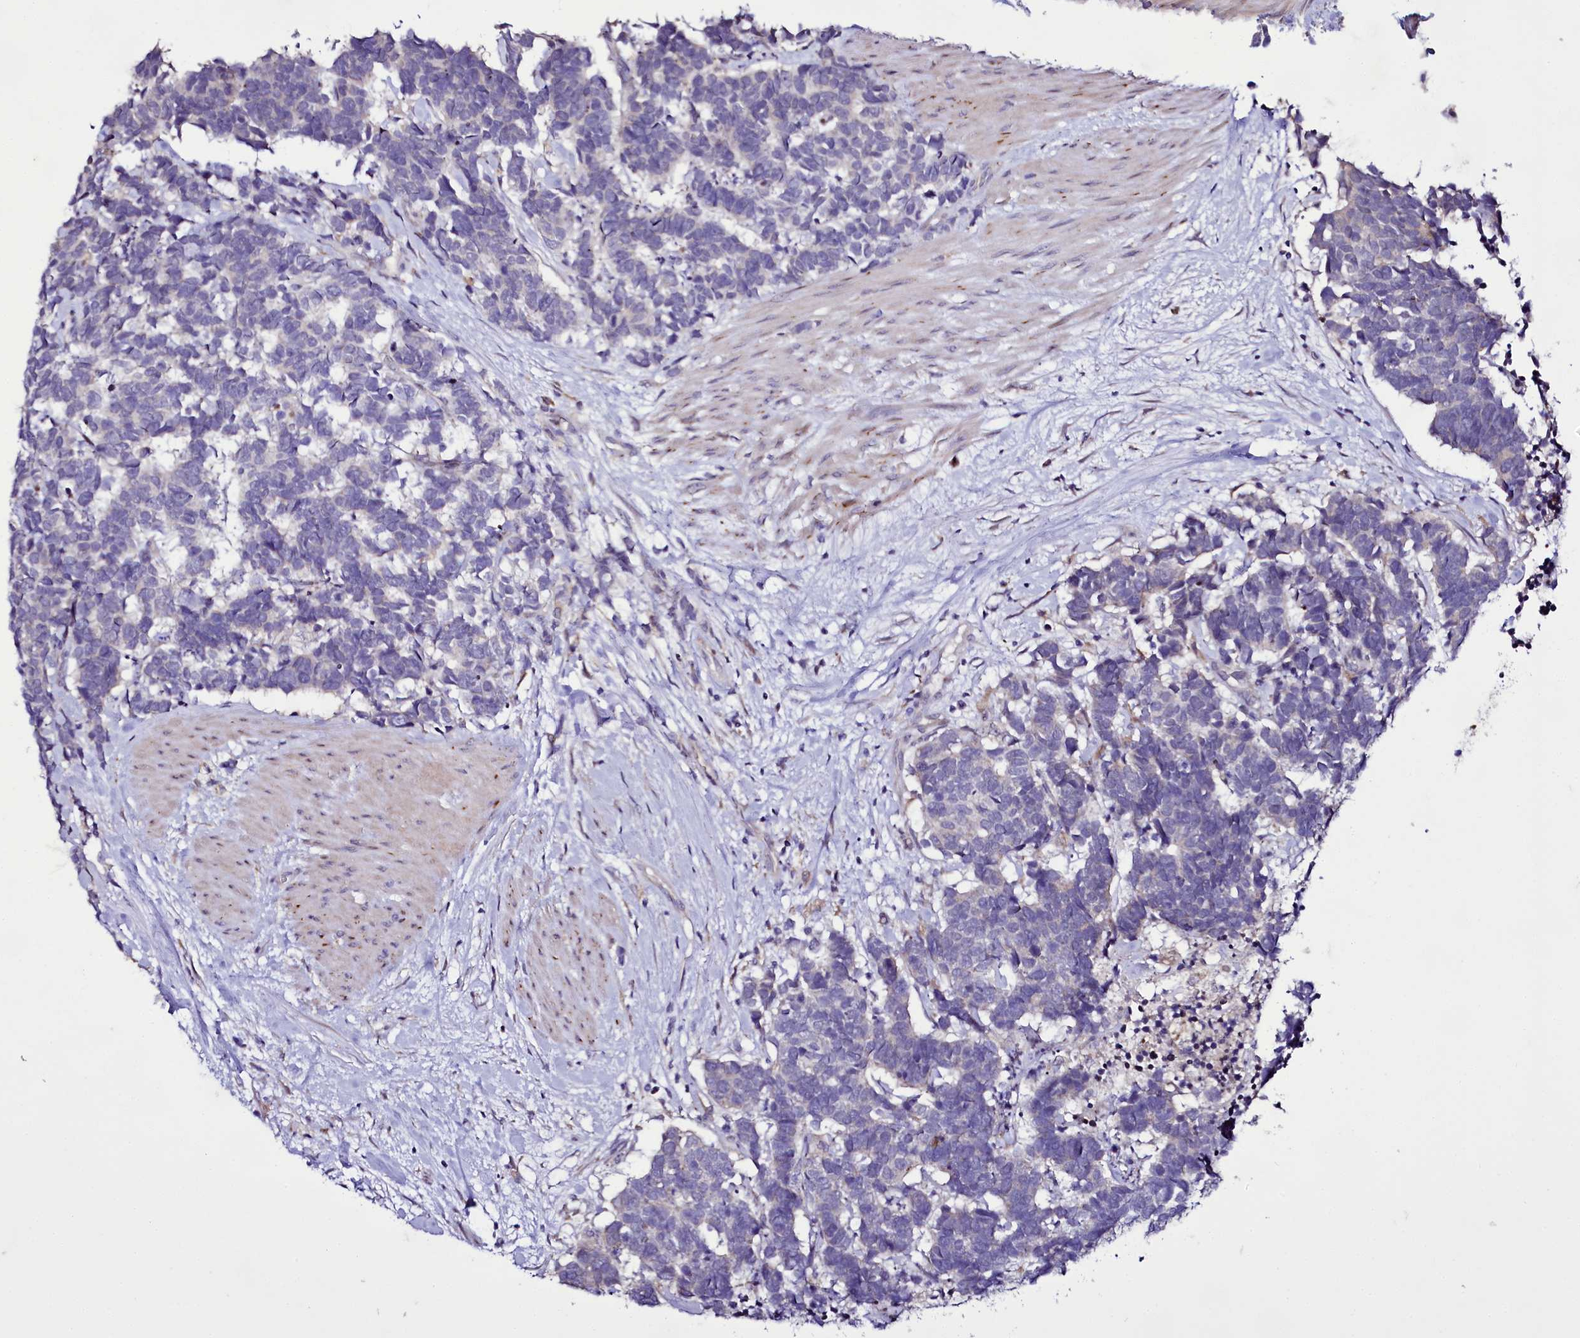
{"staining": {"intensity": "negative", "quantity": "none", "location": "none"}, "tissue": "carcinoid", "cell_type": "Tumor cells", "image_type": "cancer", "snomed": [{"axis": "morphology", "description": "Carcinoma, NOS"}, {"axis": "morphology", "description": "Carcinoid, malignant, NOS"}, {"axis": "topography", "description": "Urinary bladder"}], "caption": "A photomicrograph of human carcinoma is negative for staining in tumor cells.", "gene": "ZC3H12C", "patient": {"sex": "male", "age": 57}}